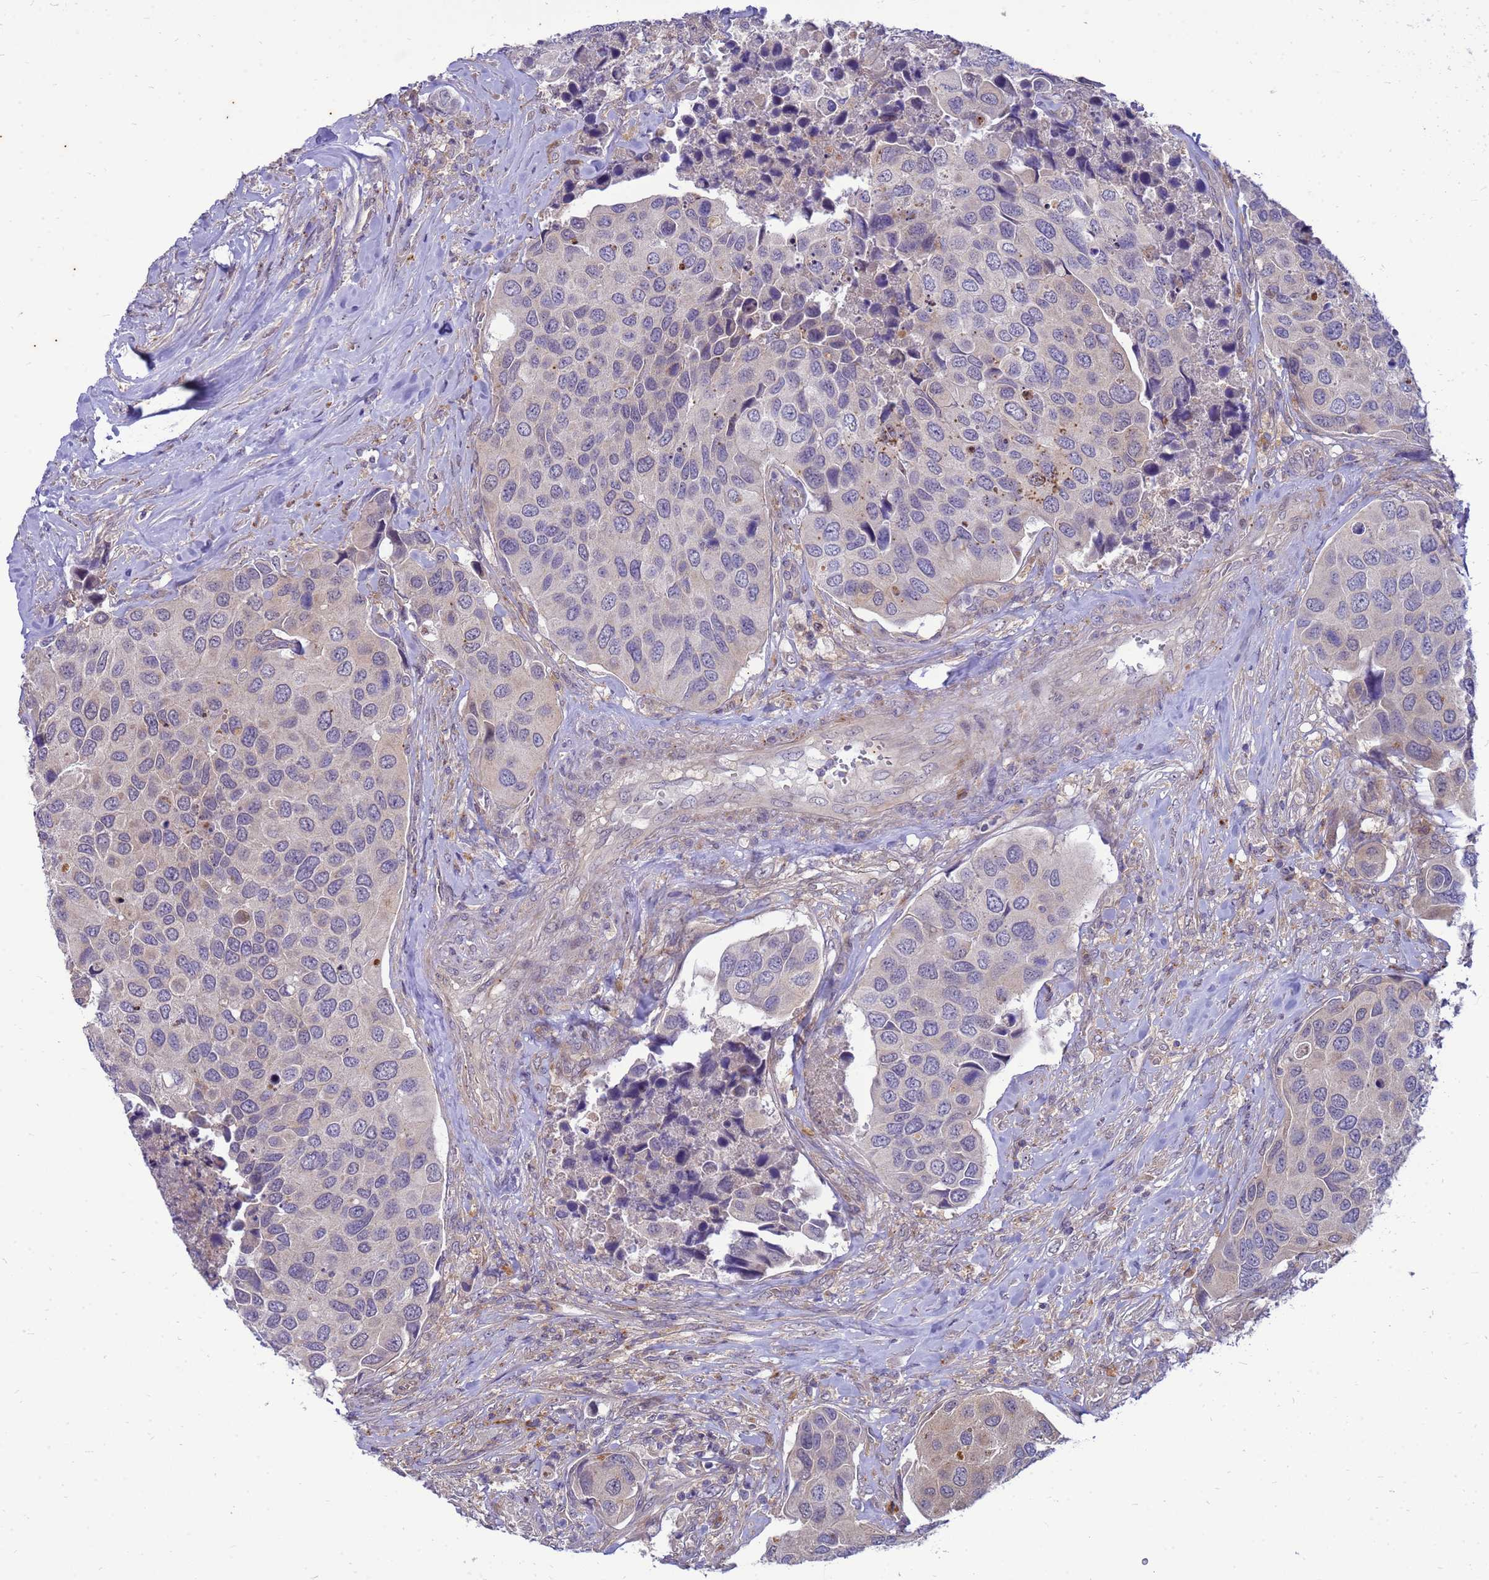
{"staining": {"intensity": "negative", "quantity": "none", "location": "none"}, "tissue": "urothelial cancer", "cell_type": "Tumor cells", "image_type": "cancer", "snomed": [{"axis": "morphology", "description": "Urothelial carcinoma, High grade"}, {"axis": "topography", "description": "Urinary bladder"}], "caption": "The image displays no significant positivity in tumor cells of urothelial carcinoma (high-grade). (DAB immunohistochemistry (IHC) with hematoxylin counter stain).", "gene": "ENOPH1", "patient": {"sex": "male", "age": 74}}